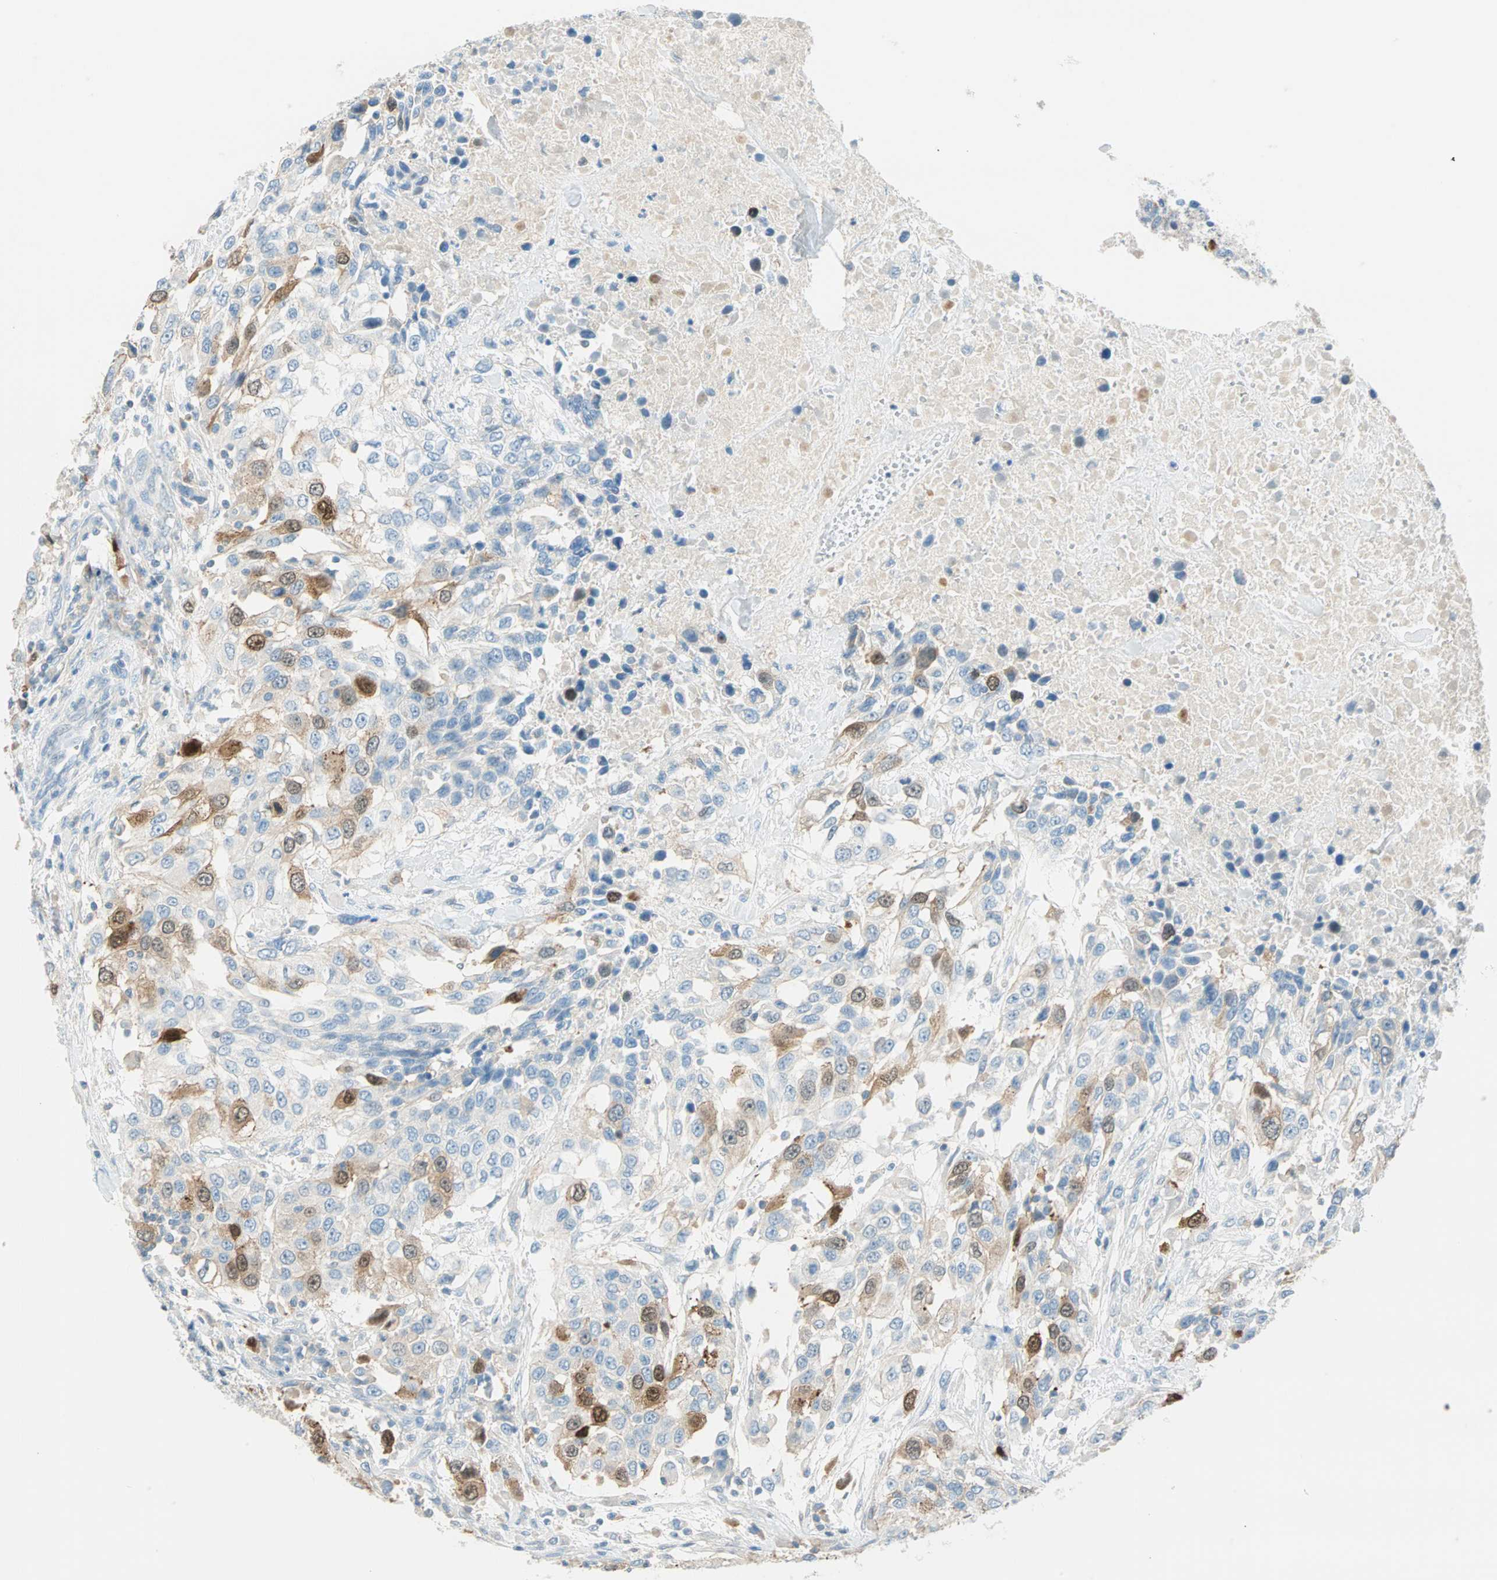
{"staining": {"intensity": "moderate", "quantity": "<25%", "location": "cytoplasmic/membranous,nuclear"}, "tissue": "urothelial cancer", "cell_type": "Tumor cells", "image_type": "cancer", "snomed": [{"axis": "morphology", "description": "Urothelial carcinoma, High grade"}, {"axis": "topography", "description": "Urinary bladder"}], "caption": "A low amount of moderate cytoplasmic/membranous and nuclear staining is appreciated in about <25% of tumor cells in urothelial carcinoma (high-grade) tissue.", "gene": "PTTG1", "patient": {"sex": "female", "age": 80}}